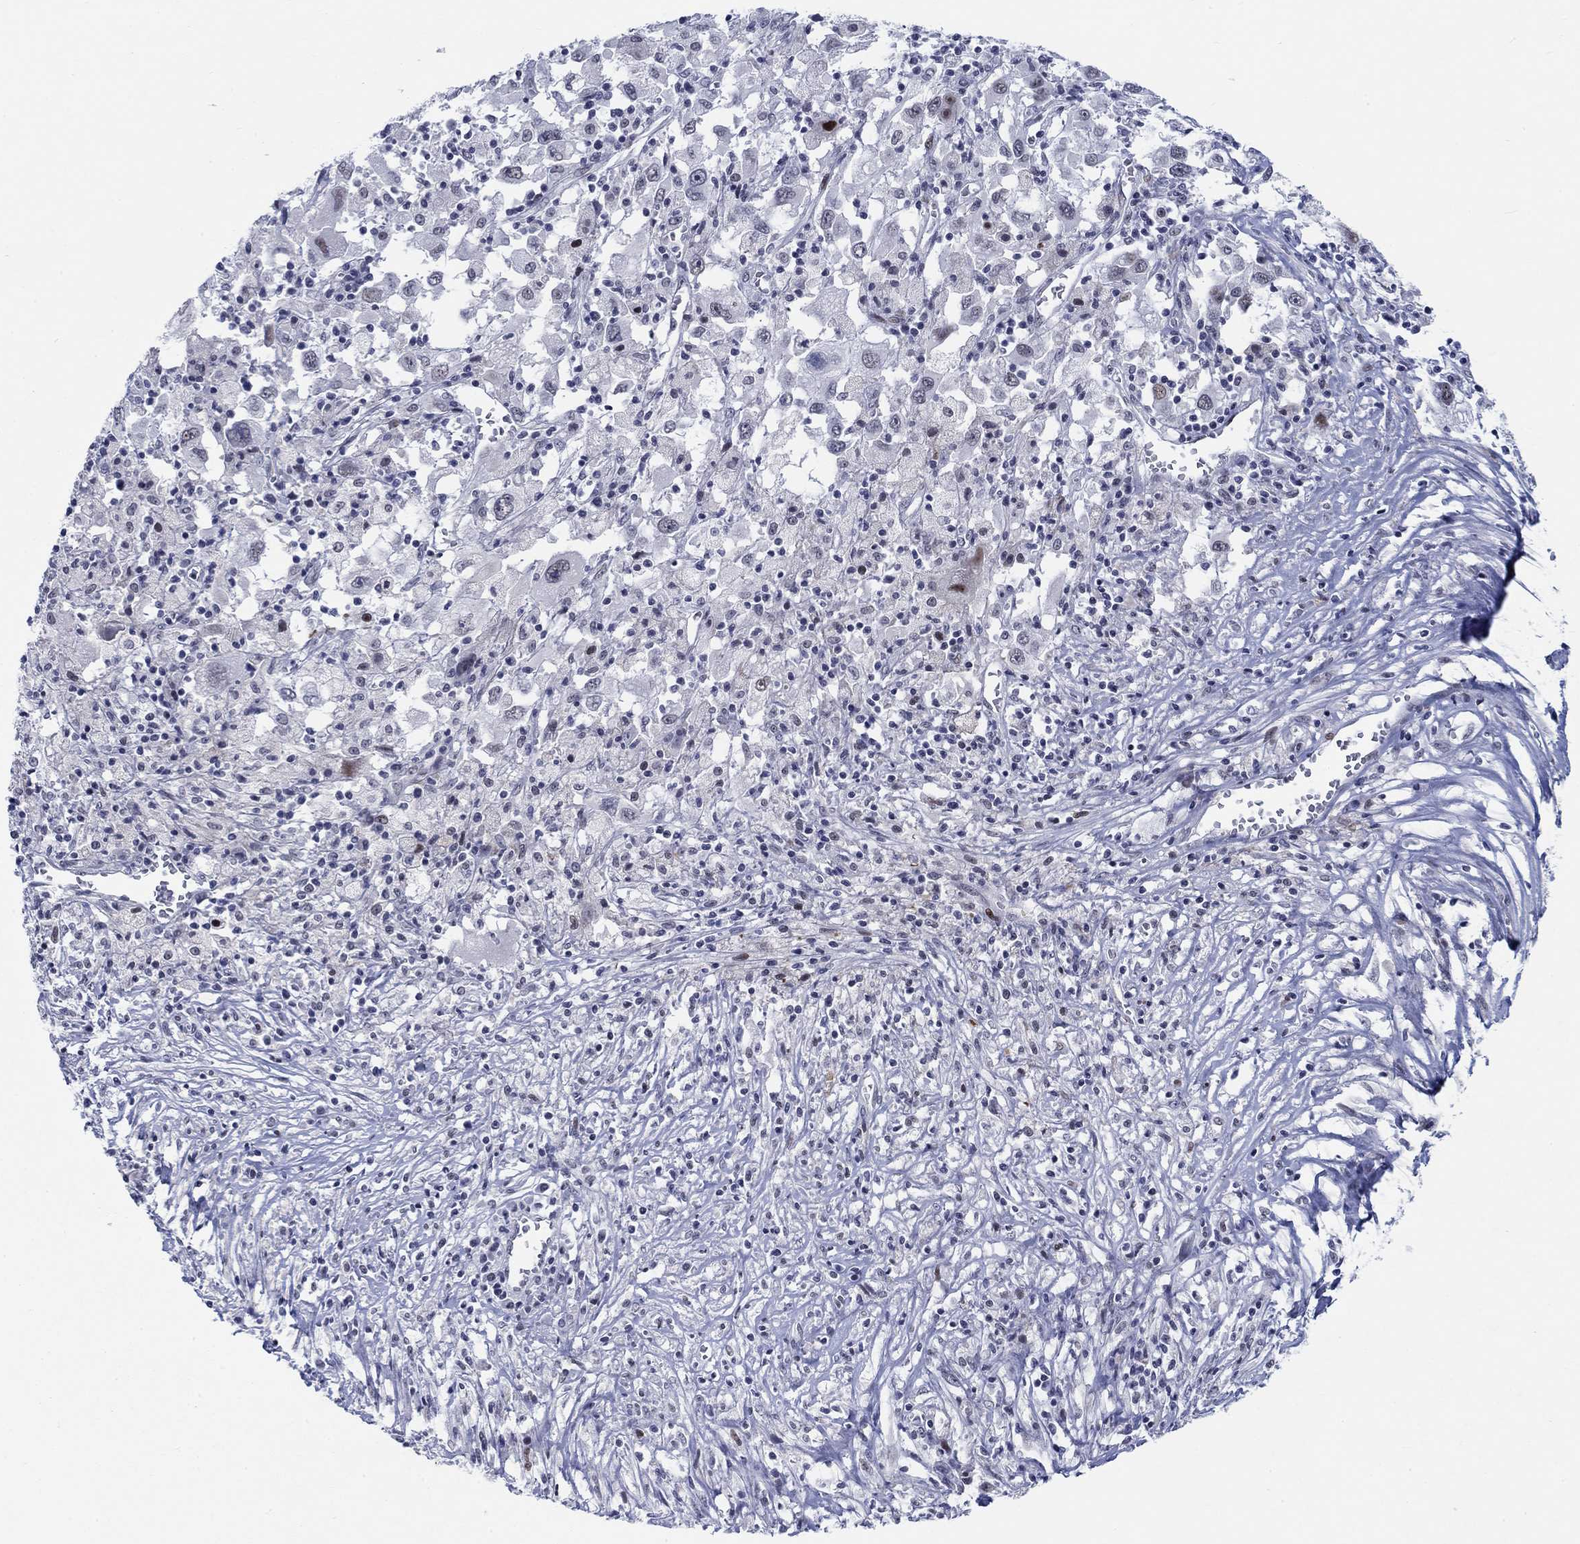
{"staining": {"intensity": "negative", "quantity": "none", "location": "none"}, "tissue": "melanoma", "cell_type": "Tumor cells", "image_type": "cancer", "snomed": [{"axis": "morphology", "description": "Malignant melanoma, Metastatic site"}, {"axis": "topography", "description": "Soft tissue"}], "caption": "IHC photomicrograph of malignant melanoma (metastatic site) stained for a protein (brown), which displays no staining in tumor cells.", "gene": "NEU3", "patient": {"sex": "male", "age": 50}}